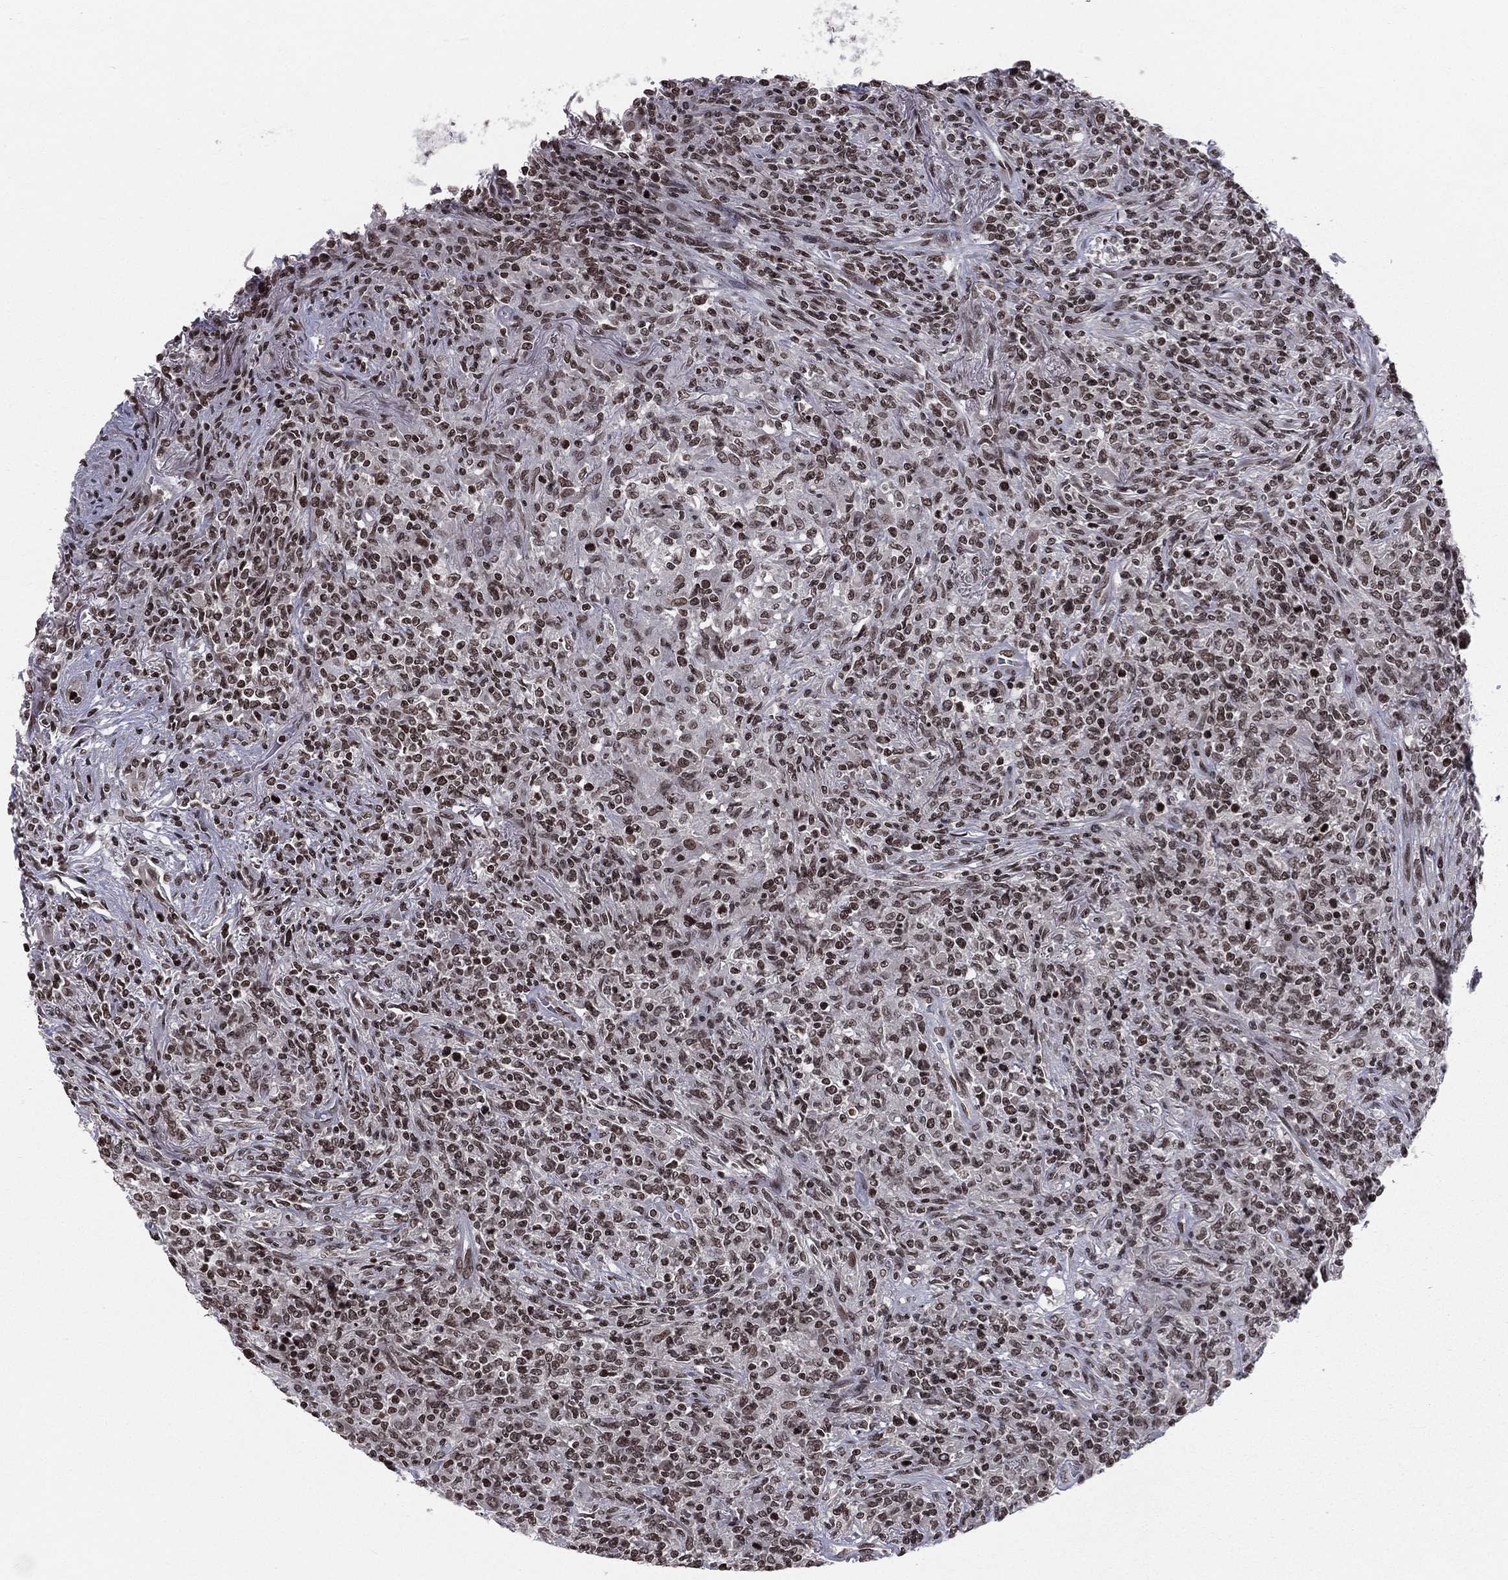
{"staining": {"intensity": "strong", "quantity": "25%-75%", "location": "nuclear"}, "tissue": "lymphoma", "cell_type": "Tumor cells", "image_type": "cancer", "snomed": [{"axis": "morphology", "description": "Malignant lymphoma, non-Hodgkin's type, High grade"}, {"axis": "topography", "description": "Lung"}], "caption": "The micrograph reveals staining of malignant lymphoma, non-Hodgkin's type (high-grade), revealing strong nuclear protein positivity (brown color) within tumor cells.", "gene": "RFX7", "patient": {"sex": "male", "age": 79}}